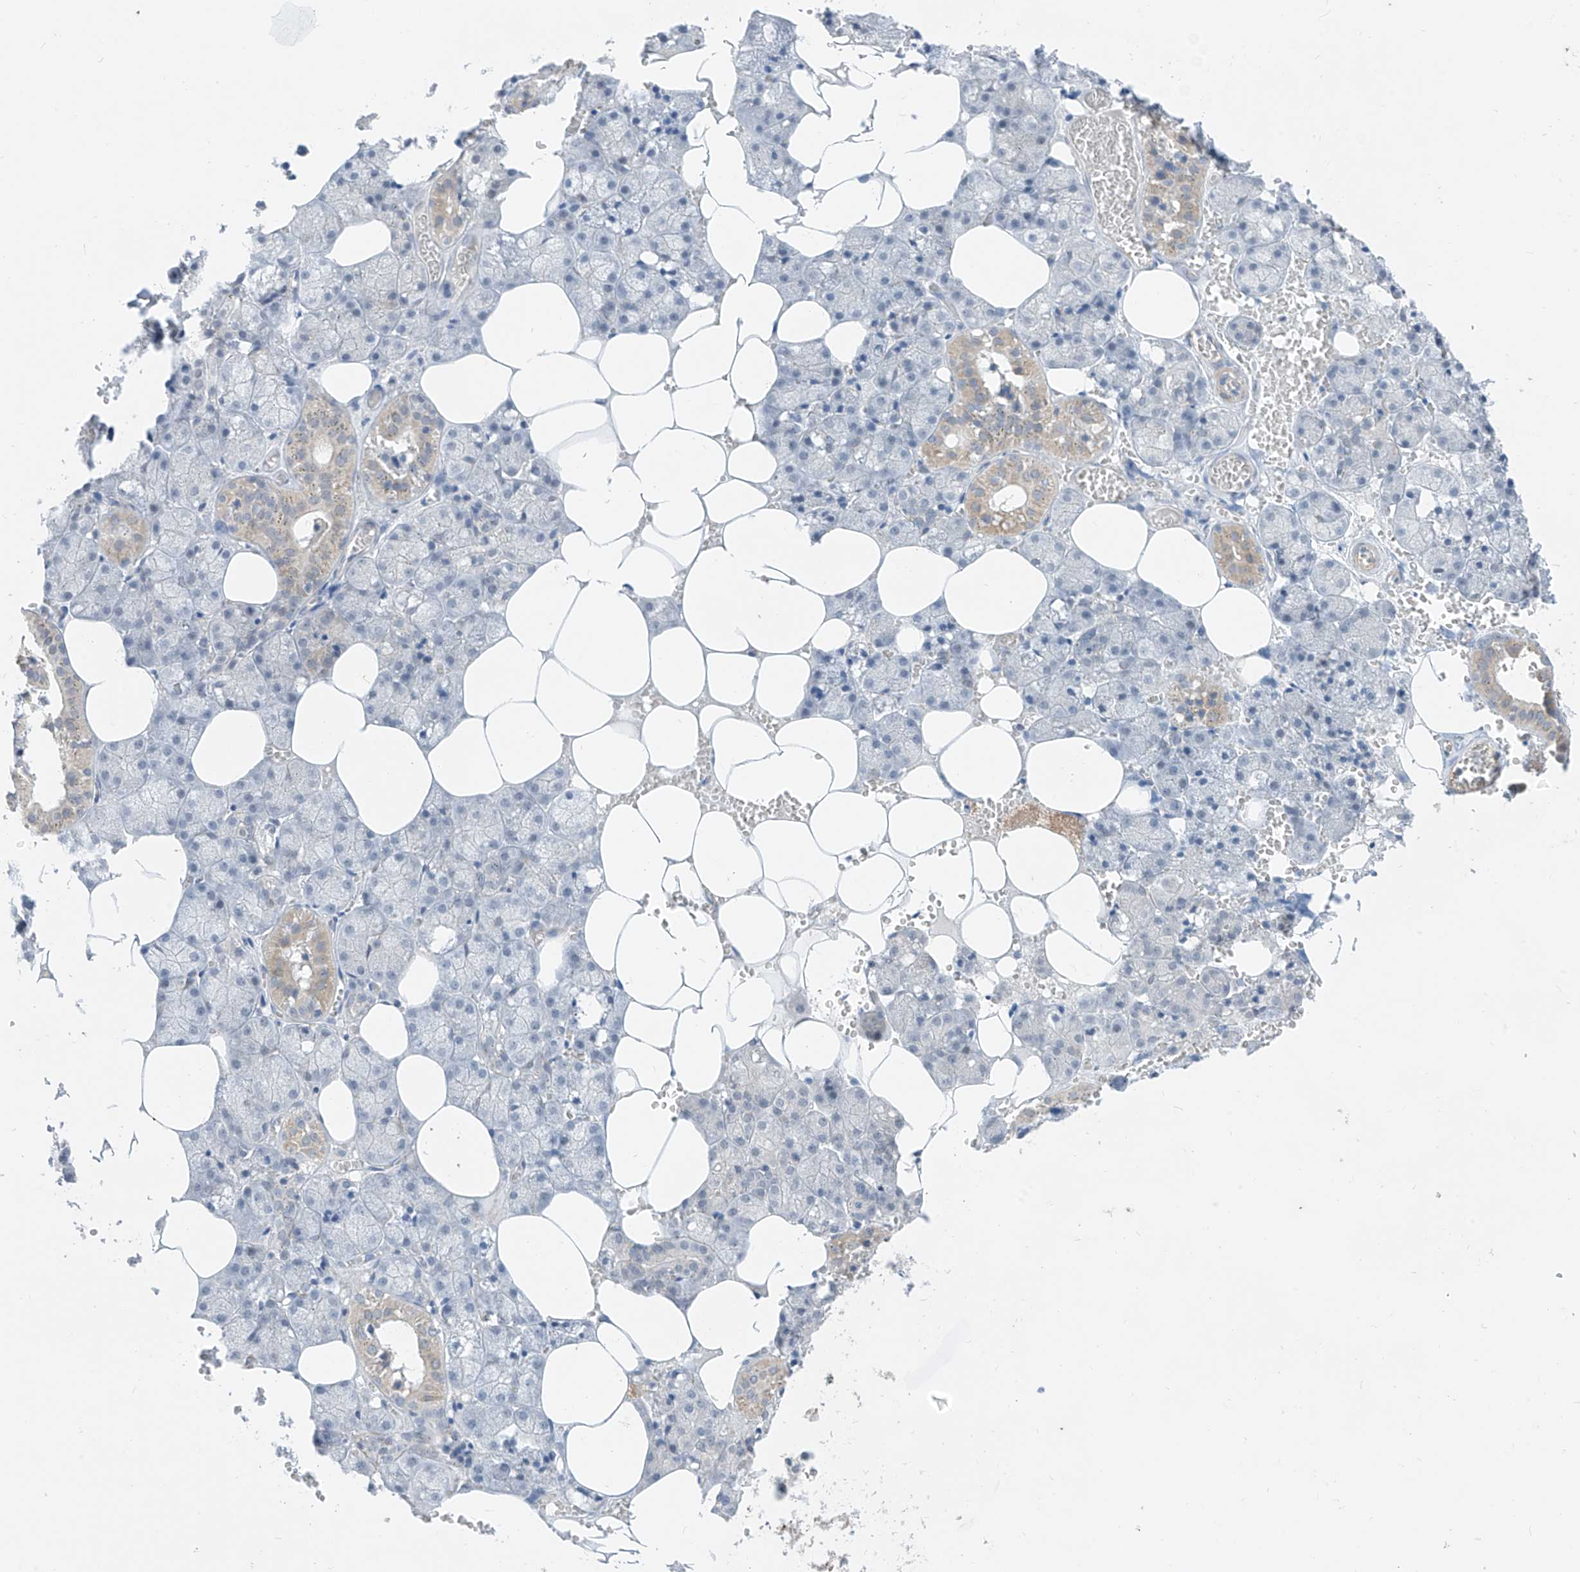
{"staining": {"intensity": "negative", "quantity": "none", "location": "none"}, "tissue": "salivary gland", "cell_type": "Glandular cells", "image_type": "normal", "snomed": [{"axis": "morphology", "description": "Normal tissue, NOS"}, {"axis": "topography", "description": "Salivary gland"}], "caption": "A high-resolution micrograph shows immunohistochemistry staining of unremarkable salivary gland, which demonstrates no significant expression in glandular cells.", "gene": "ABLIM2", "patient": {"sex": "male", "age": 62}}